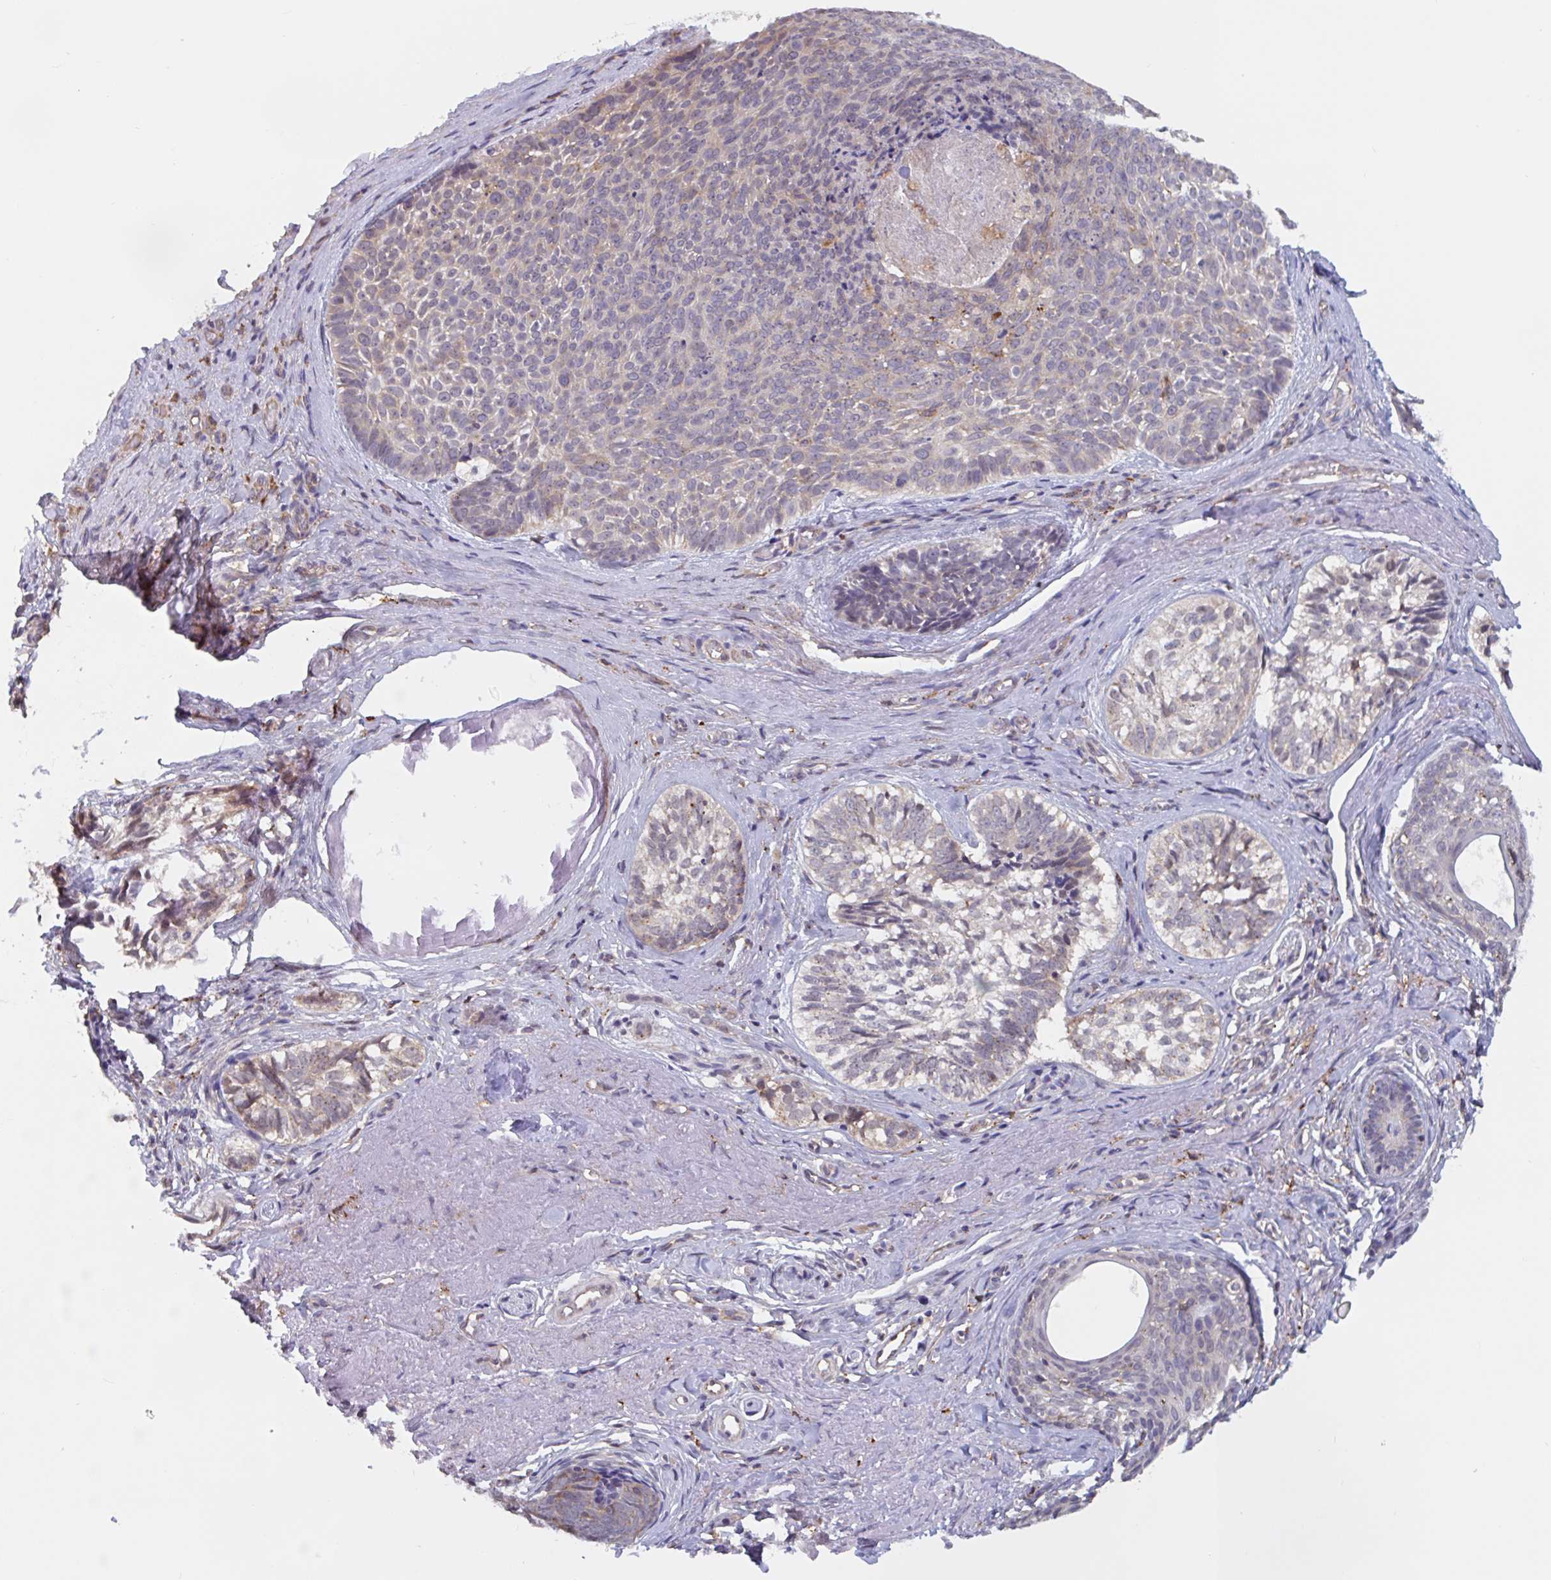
{"staining": {"intensity": "negative", "quantity": "none", "location": "none"}, "tissue": "skin cancer", "cell_type": "Tumor cells", "image_type": "cancer", "snomed": [{"axis": "morphology", "description": "Basal cell carcinoma"}, {"axis": "topography", "description": "Skin"}, {"axis": "topography", "description": "Skin of face"}, {"axis": "topography", "description": "Skin of nose"}], "caption": "Immunohistochemistry micrograph of neoplastic tissue: basal cell carcinoma (skin) stained with DAB reveals no significant protein staining in tumor cells.", "gene": "SNX8", "patient": {"sex": "female", "age": 86}}